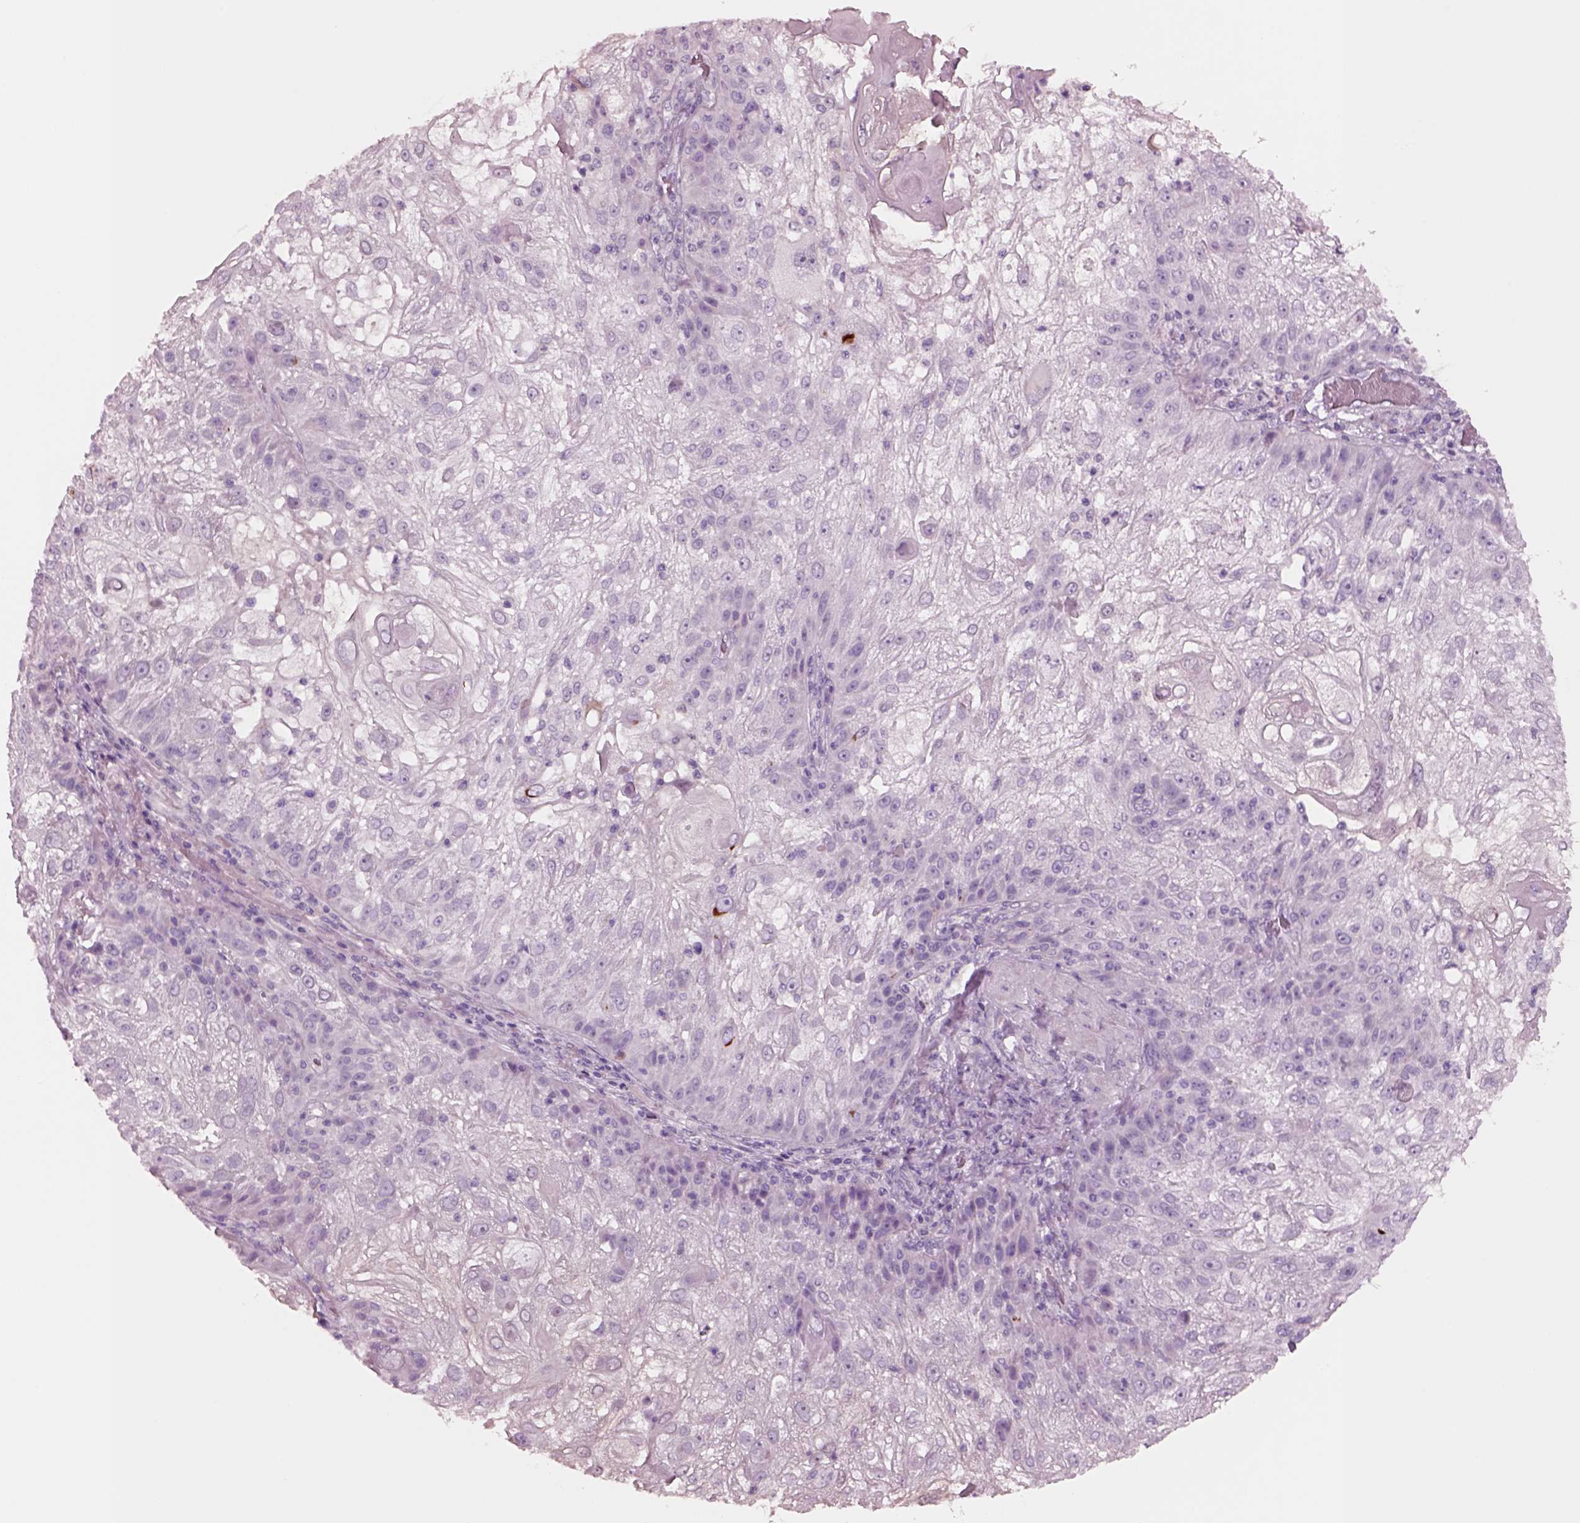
{"staining": {"intensity": "negative", "quantity": "none", "location": "none"}, "tissue": "skin cancer", "cell_type": "Tumor cells", "image_type": "cancer", "snomed": [{"axis": "morphology", "description": "Normal tissue, NOS"}, {"axis": "morphology", "description": "Squamous cell carcinoma, NOS"}, {"axis": "topography", "description": "Skin"}], "caption": "This image is of squamous cell carcinoma (skin) stained with immunohistochemistry to label a protein in brown with the nuclei are counter-stained blue. There is no staining in tumor cells. (Brightfield microscopy of DAB (3,3'-diaminobenzidine) immunohistochemistry (IHC) at high magnification).", "gene": "NMRK2", "patient": {"sex": "female", "age": 83}}